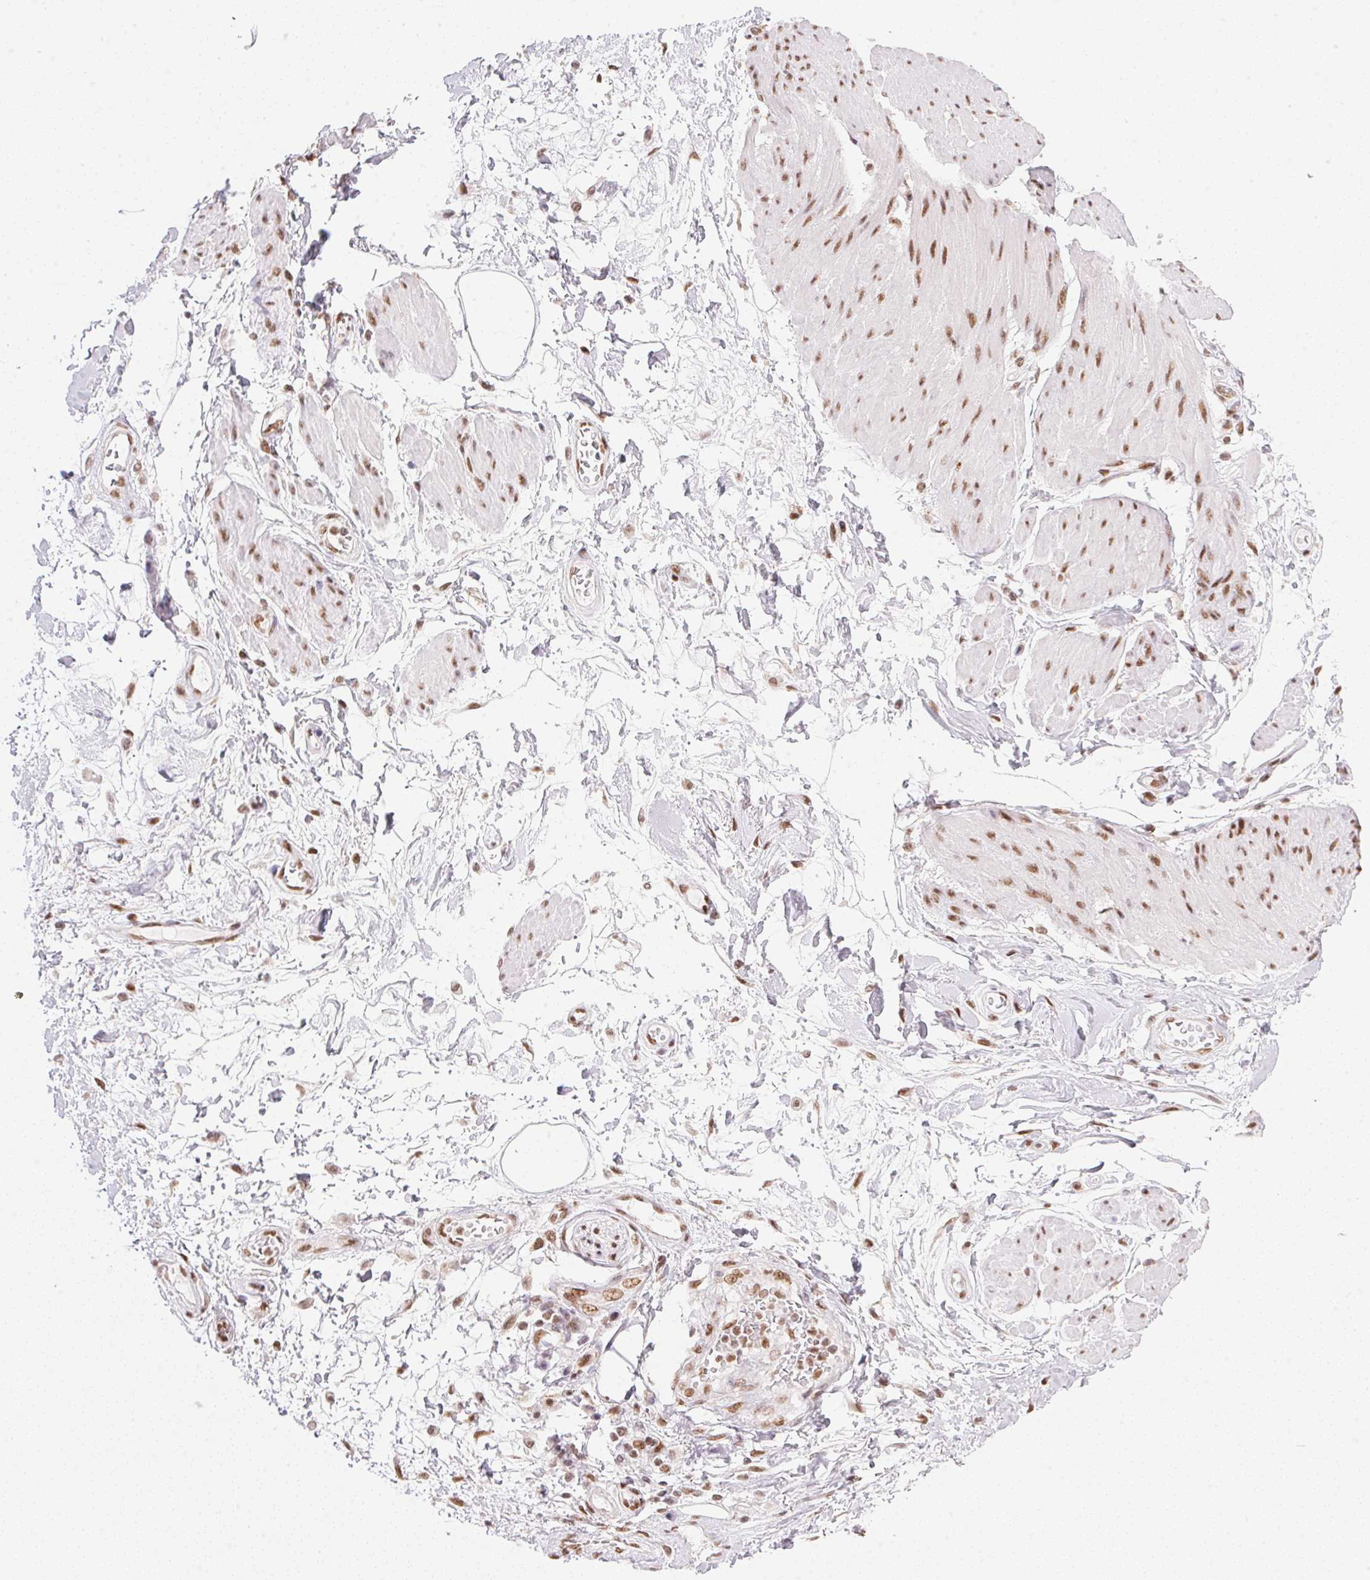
{"staining": {"intensity": "negative", "quantity": "none", "location": "none"}, "tissue": "adipose tissue", "cell_type": "Adipocytes", "image_type": "normal", "snomed": [{"axis": "morphology", "description": "Normal tissue, NOS"}, {"axis": "topography", "description": "Urinary bladder"}, {"axis": "topography", "description": "Peripheral nerve tissue"}], "caption": "This is an immunohistochemistry image of benign human adipose tissue. There is no staining in adipocytes.", "gene": "NFE2L1", "patient": {"sex": "female", "age": 60}}